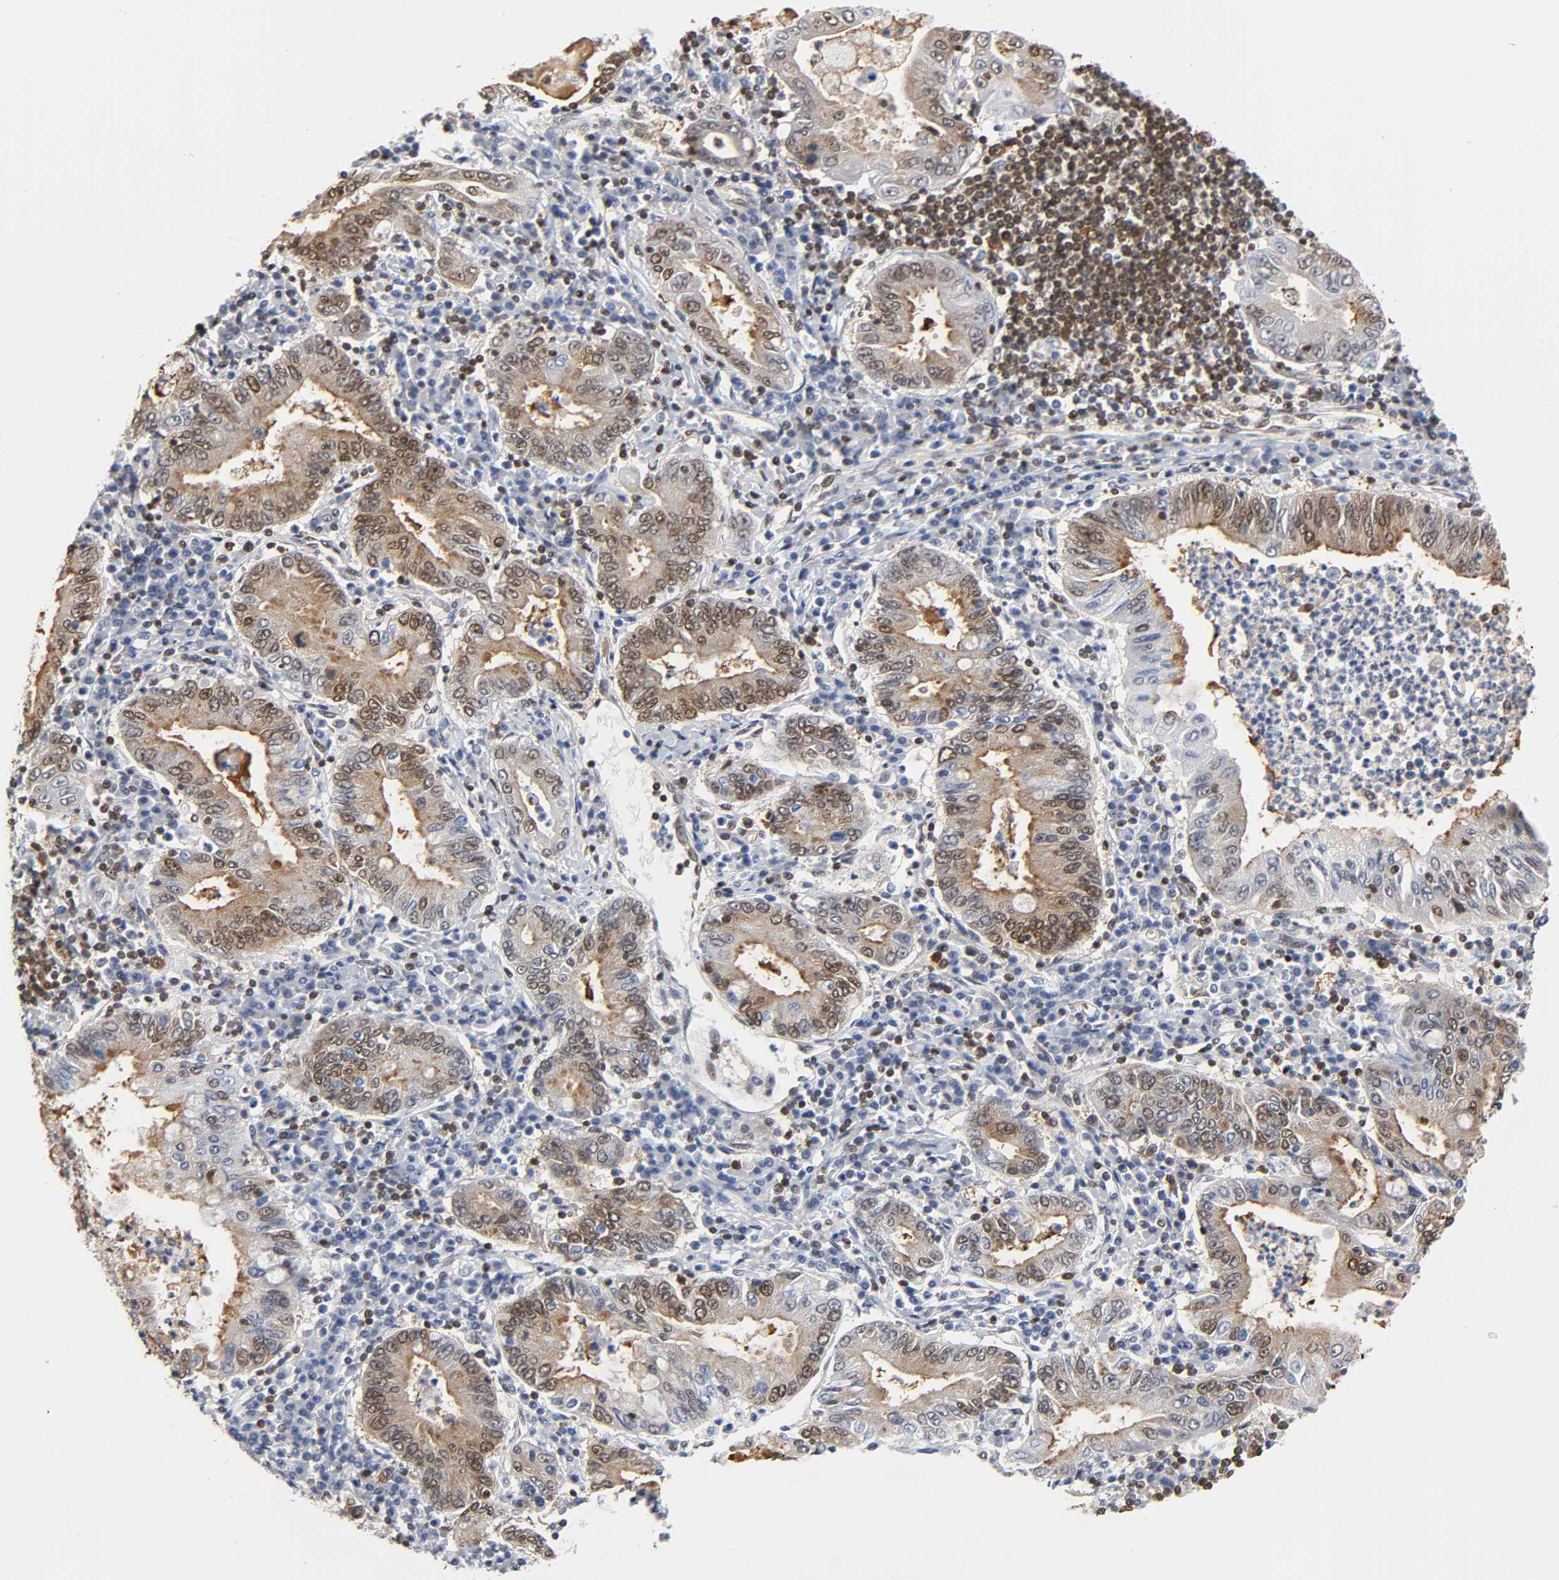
{"staining": {"intensity": "moderate", "quantity": ">75%", "location": "nuclear"}, "tissue": "stomach cancer", "cell_type": "Tumor cells", "image_type": "cancer", "snomed": [{"axis": "morphology", "description": "Normal tissue, NOS"}, {"axis": "morphology", "description": "Adenocarcinoma, NOS"}, {"axis": "topography", "description": "Esophagus"}, {"axis": "topography", "description": "Stomach, upper"}, {"axis": "topography", "description": "Peripheral nerve tissue"}], "caption": "The immunohistochemical stain labels moderate nuclear expression in tumor cells of stomach adenocarcinoma tissue.", "gene": "ILKAP", "patient": {"sex": "male", "age": 62}}